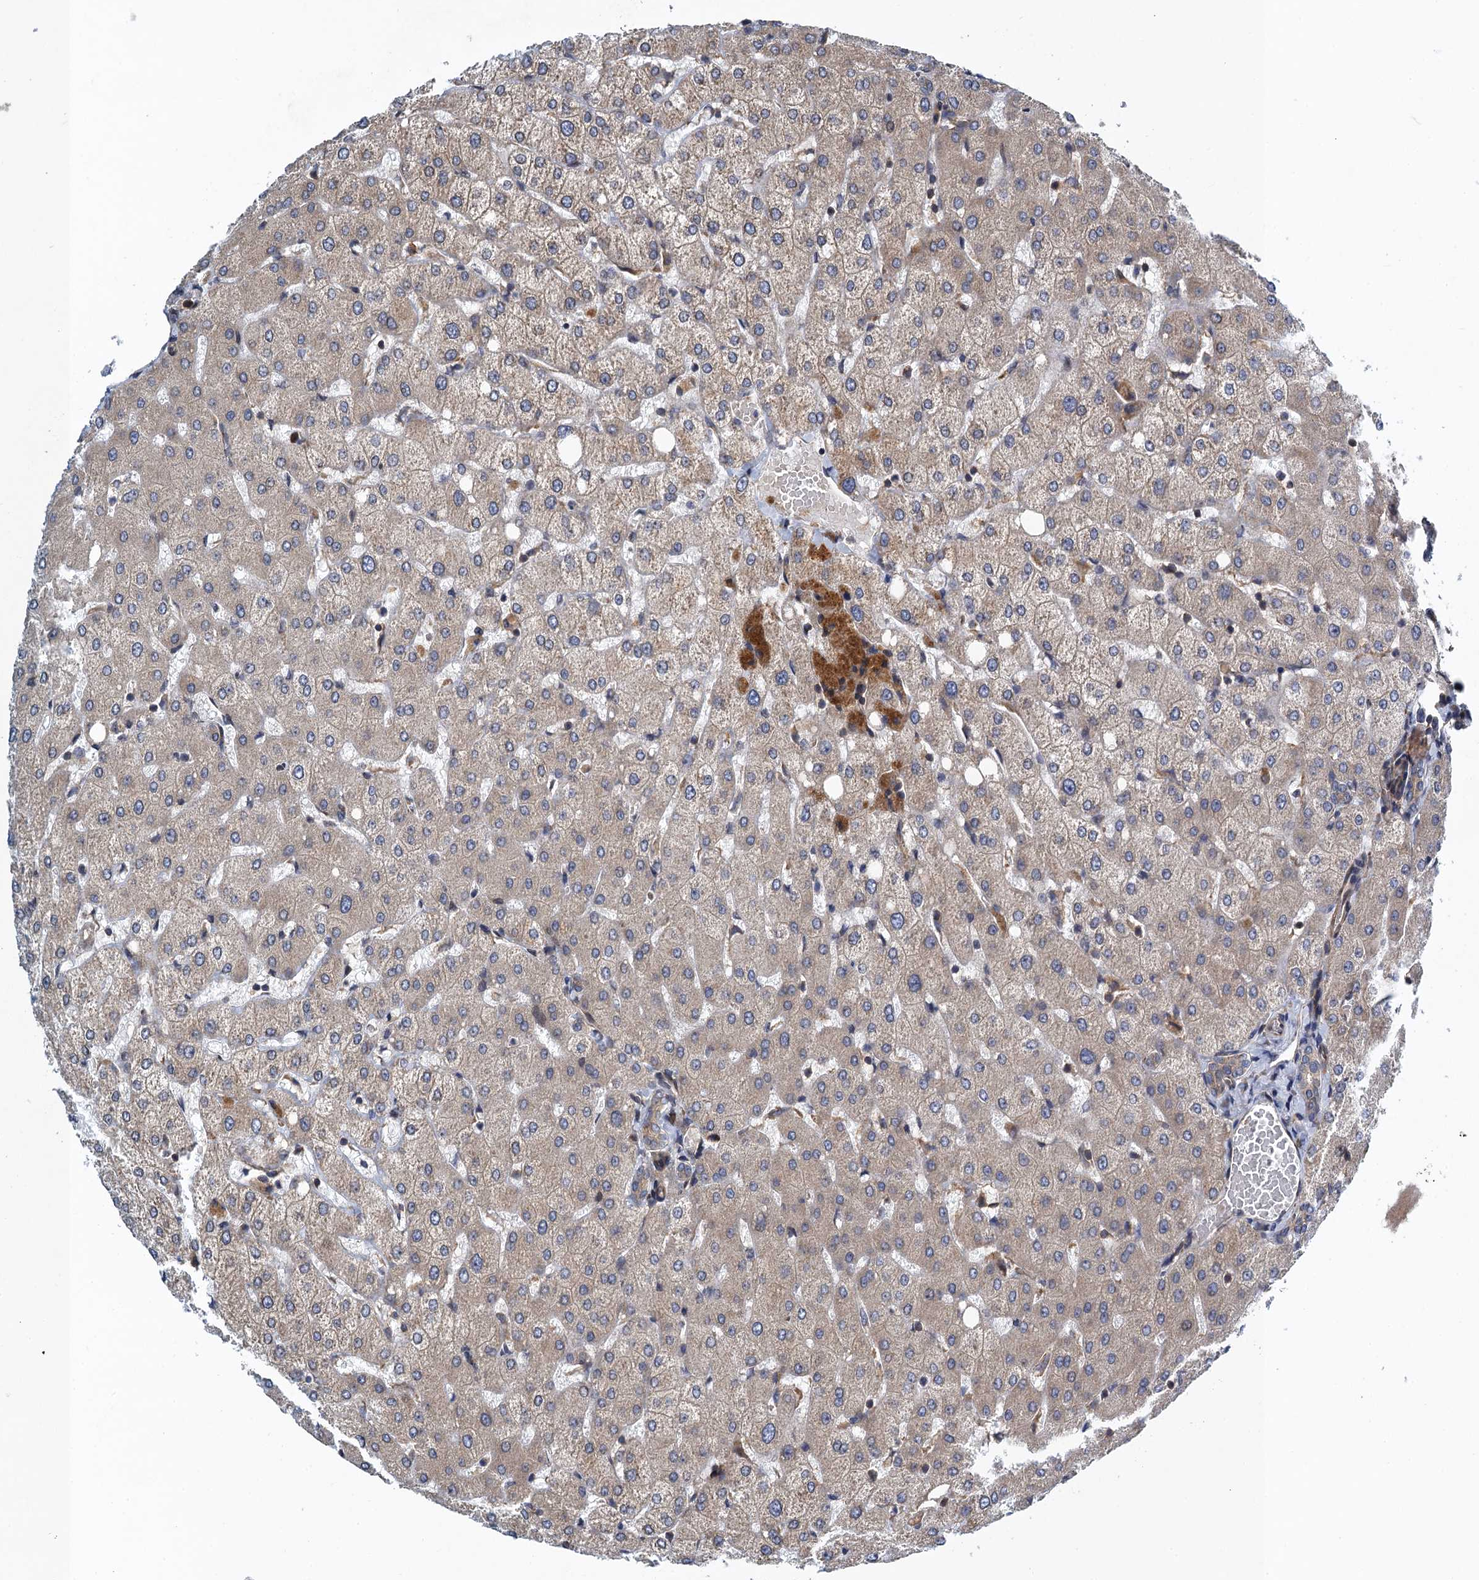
{"staining": {"intensity": "weak", "quantity": "25%-75%", "location": "cytoplasmic/membranous"}, "tissue": "liver", "cell_type": "Cholangiocytes", "image_type": "normal", "snomed": [{"axis": "morphology", "description": "Normal tissue, NOS"}, {"axis": "topography", "description": "Liver"}], "caption": "Brown immunohistochemical staining in normal human liver shows weak cytoplasmic/membranous staining in approximately 25%-75% of cholangiocytes. Nuclei are stained in blue.", "gene": "MDM1", "patient": {"sex": "female", "age": 54}}